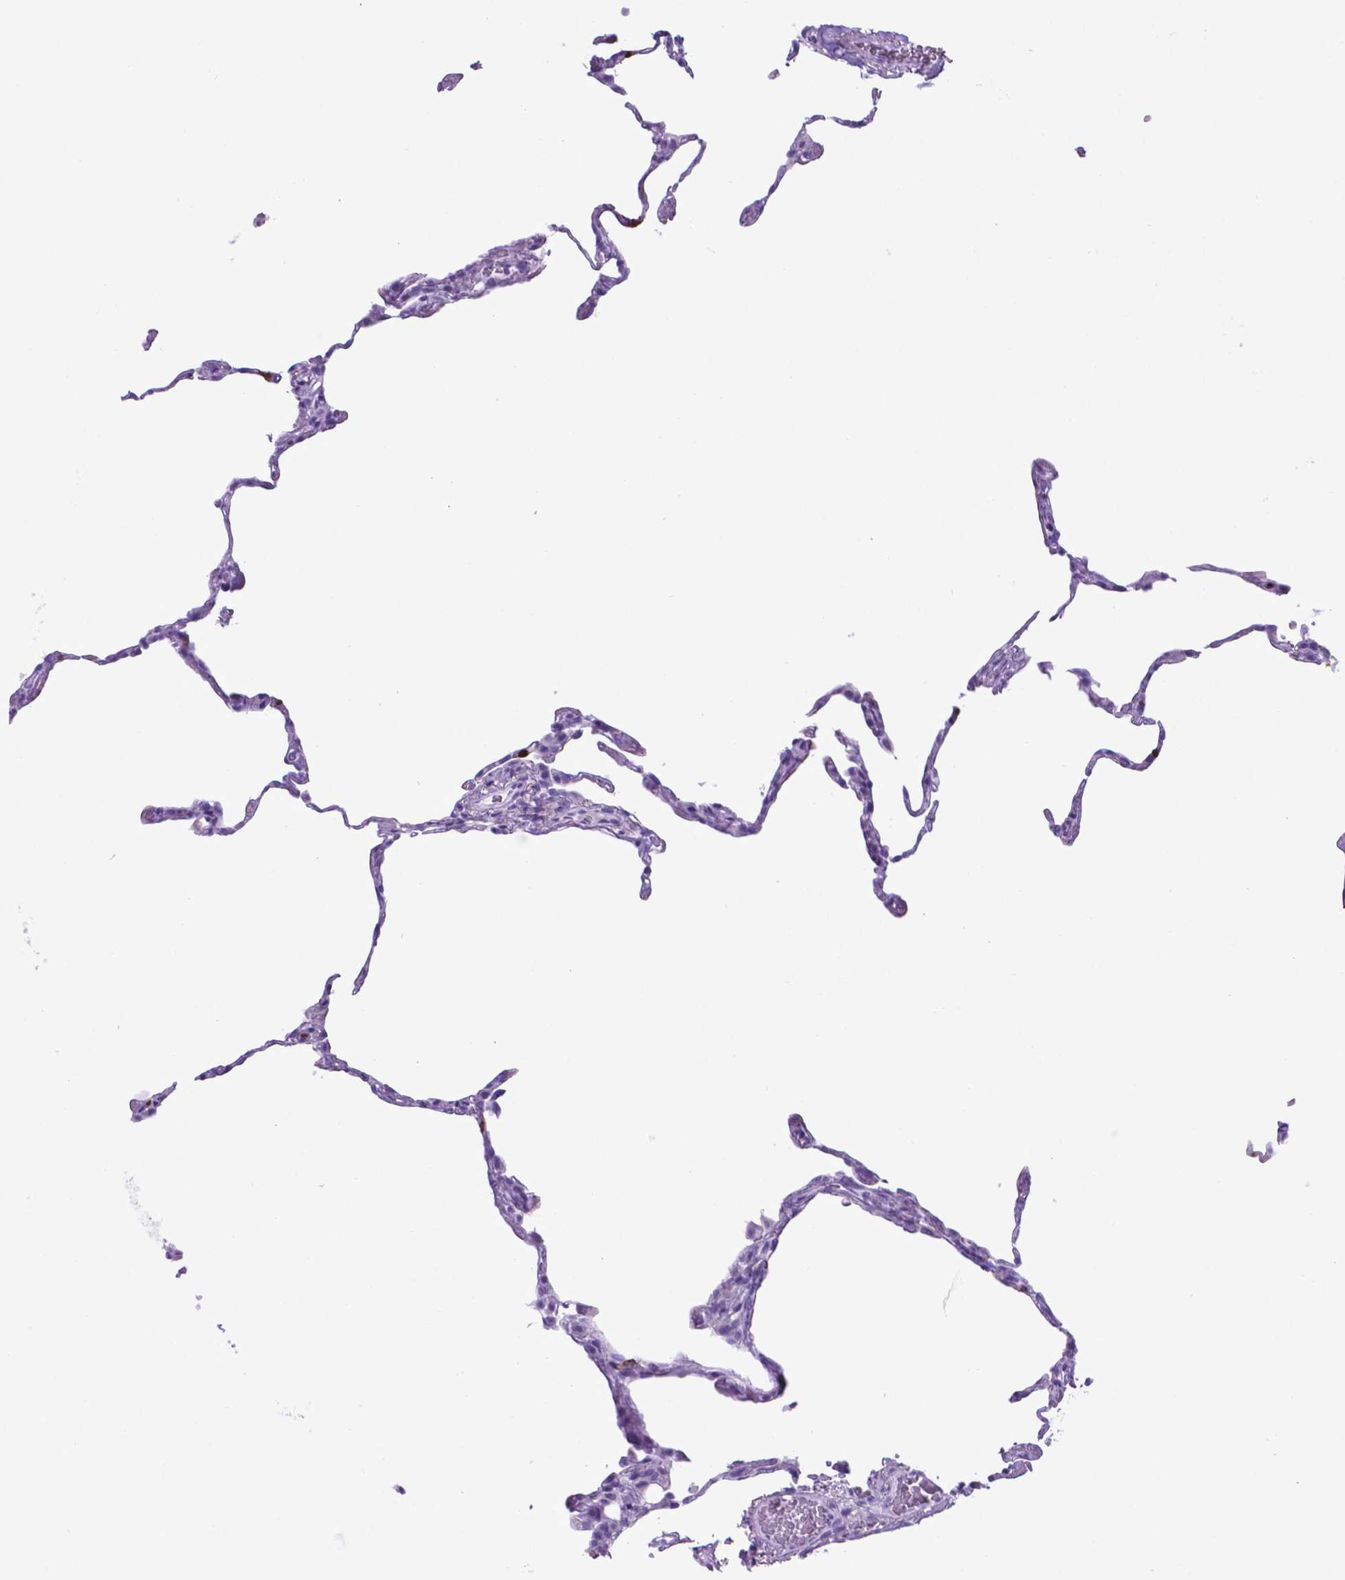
{"staining": {"intensity": "negative", "quantity": "none", "location": "none"}, "tissue": "lung", "cell_type": "Alveolar cells", "image_type": "normal", "snomed": [{"axis": "morphology", "description": "Normal tissue, NOS"}, {"axis": "topography", "description": "Lung"}], "caption": "High magnification brightfield microscopy of benign lung stained with DAB (3,3'-diaminobenzidine) (brown) and counterstained with hematoxylin (blue): alveolar cells show no significant positivity. (DAB IHC with hematoxylin counter stain).", "gene": "LZTR1", "patient": {"sex": "female", "age": 57}}